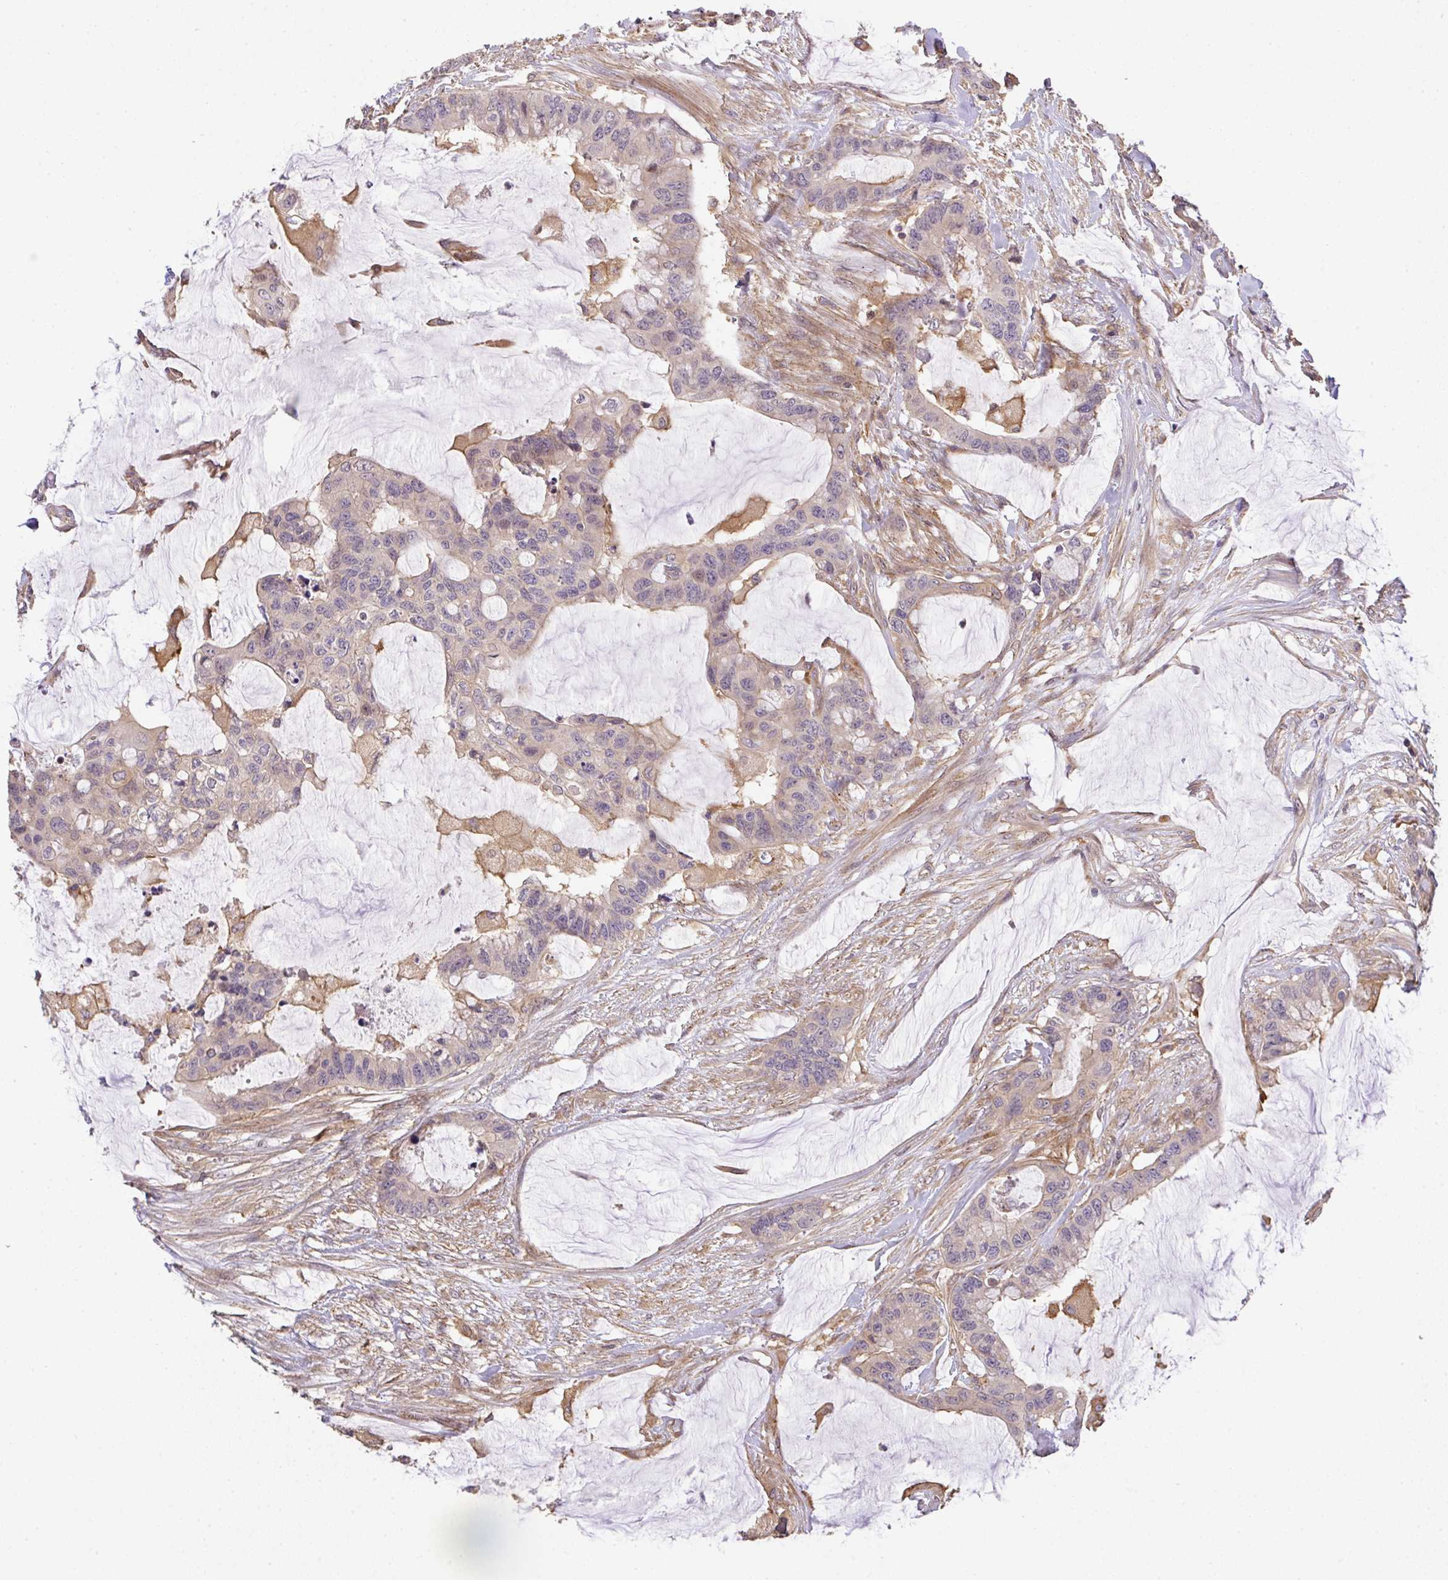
{"staining": {"intensity": "negative", "quantity": "none", "location": "none"}, "tissue": "colorectal cancer", "cell_type": "Tumor cells", "image_type": "cancer", "snomed": [{"axis": "morphology", "description": "Adenocarcinoma, NOS"}, {"axis": "topography", "description": "Rectum"}], "caption": "High power microscopy micrograph of an IHC micrograph of adenocarcinoma (colorectal), revealing no significant expression in tumor cells.", "gene": "EEF1AKMT1", "patient": {"sex": "female", "age": 59}}